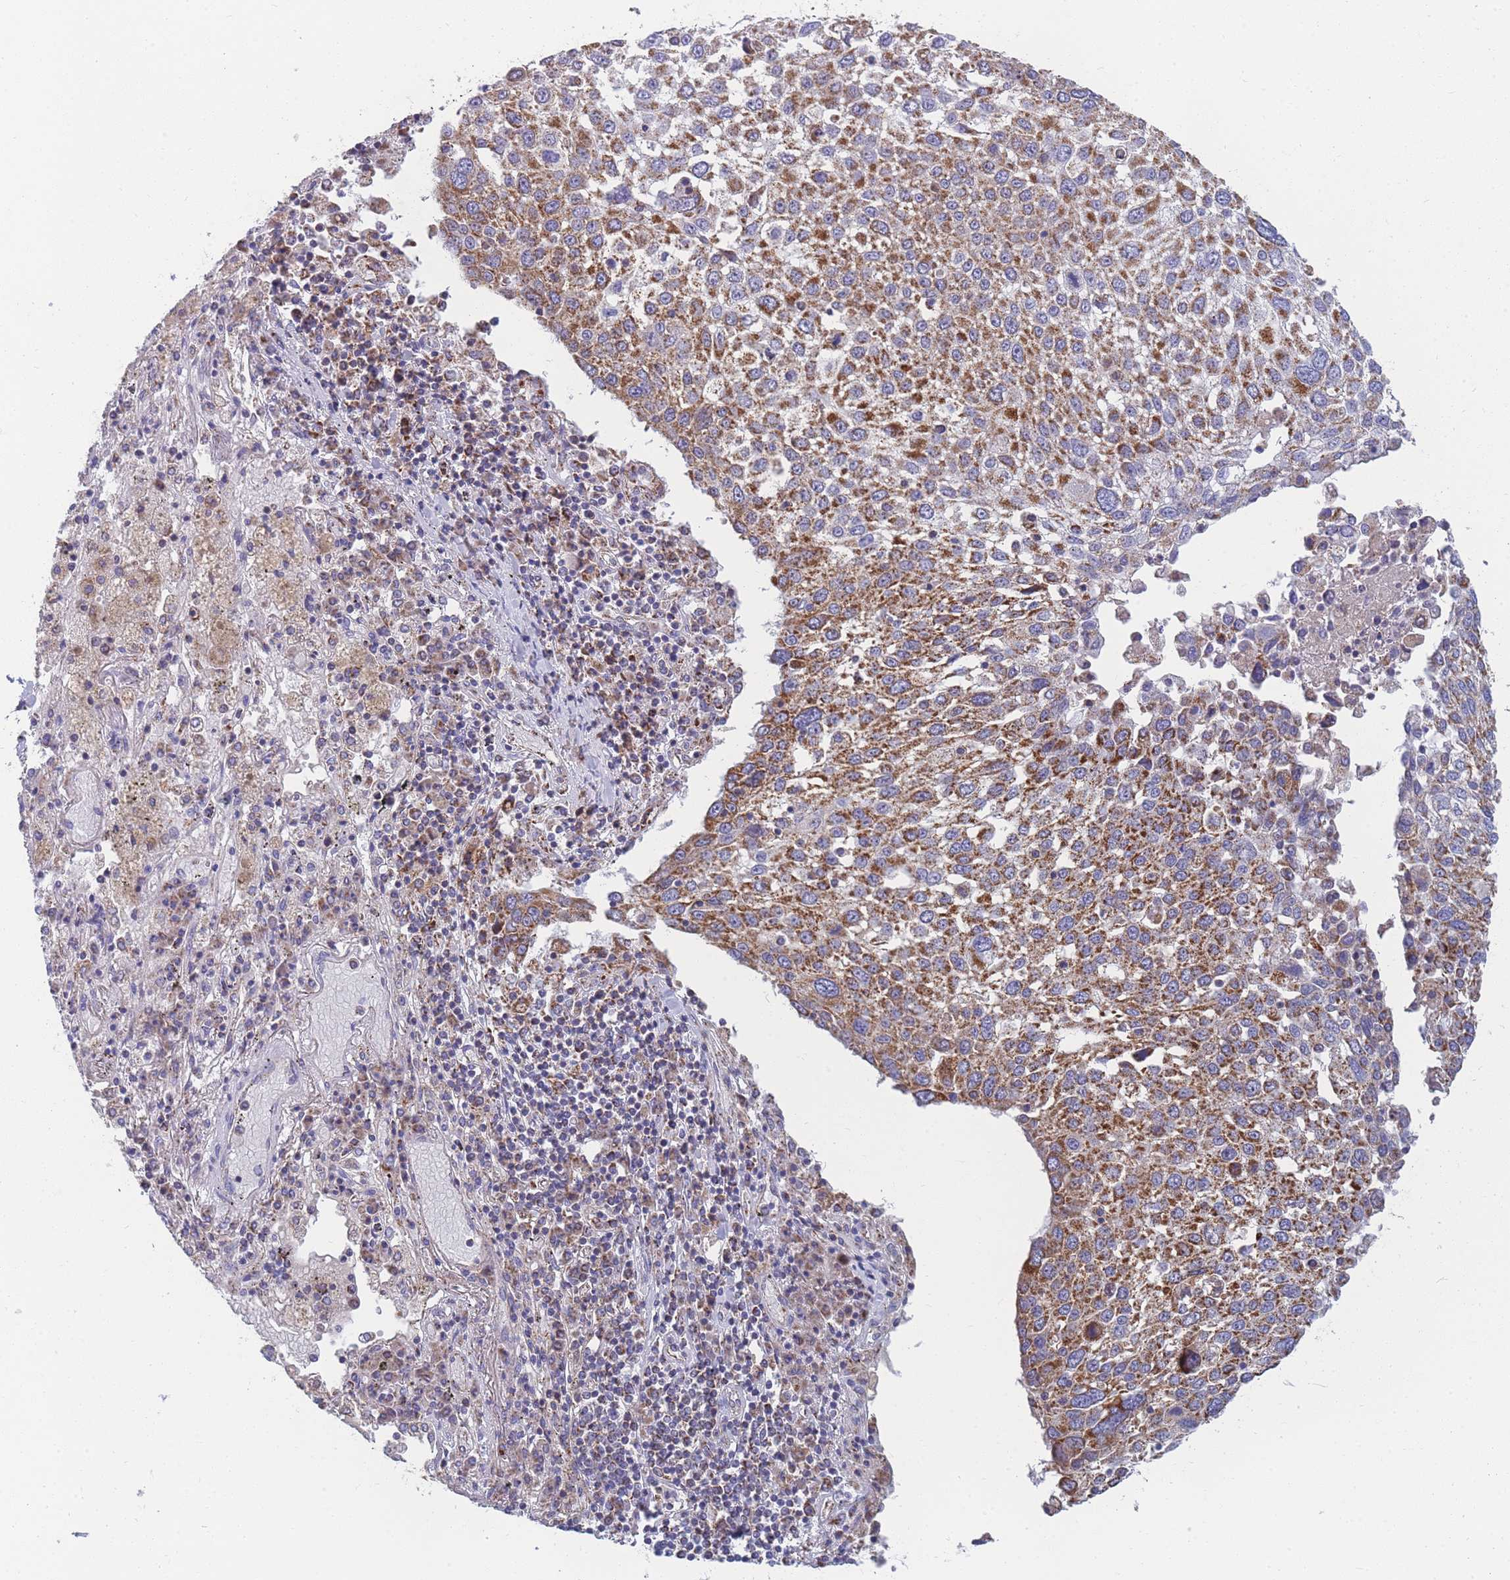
{"staining": {"intensity": "strong", "quantity": ">75%", "location": "cytoplasmic/membranous"}, "tissue": "lung cancer", "cell_type": "Tumor cells", "image_type": "cancer", "snomed": [{"axis": "morphology", "description": "Squamous cell carcinoma, NOS"}, {"axis": "topography", "description": "Lung"}], "caption": "Immunohistochemistry (IHC) photomicrograph of lung cancer stained for a protein (brown), which shows high levels of strong cytoplasmic/membranous staining in about >75% of tumor cells.", "gene": "MRPS11", "patient": {"sex": "male", "age": 65}}